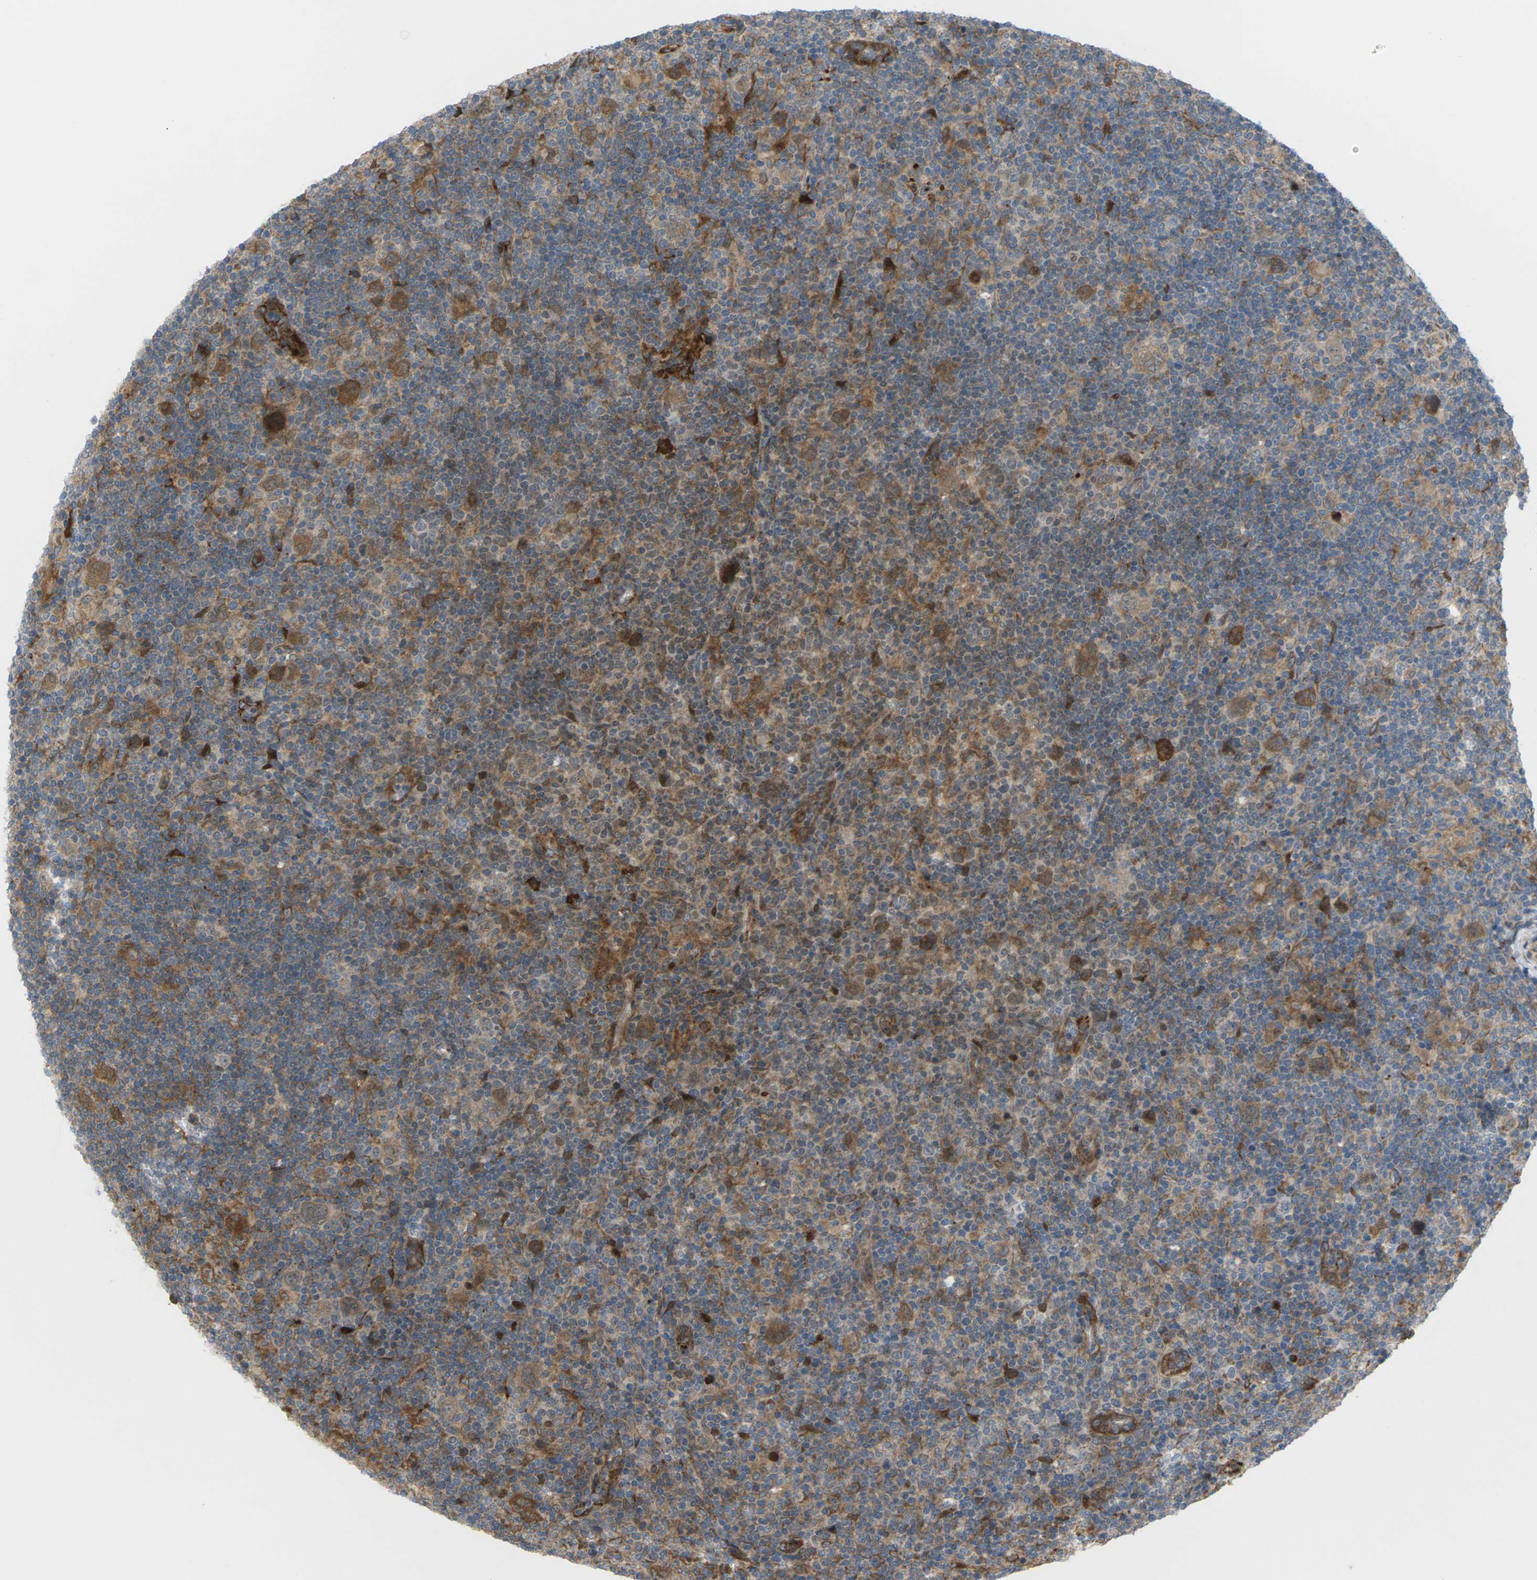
{"staining": {"intensity": "moderate", "quantity": ">75%", "location": "cytoplasmic/membranous"}, "tissue": "lymphoma", "cell_type": "Tumor cells", "image_type": "cancer", "snomed": [{"axis": "morphology", "description": "Hodgkin's disease, NOS"}, {"axis": "topography", "description": "Lymph node"}], "caption": "Lymphoma stained for a protein (brown) reveals moderate cytoplasmic/membranous positive staining in approximately >75% of tumor cells.", "gene": "ROBO1", "patient": {"sex": "female", "age": 57}}